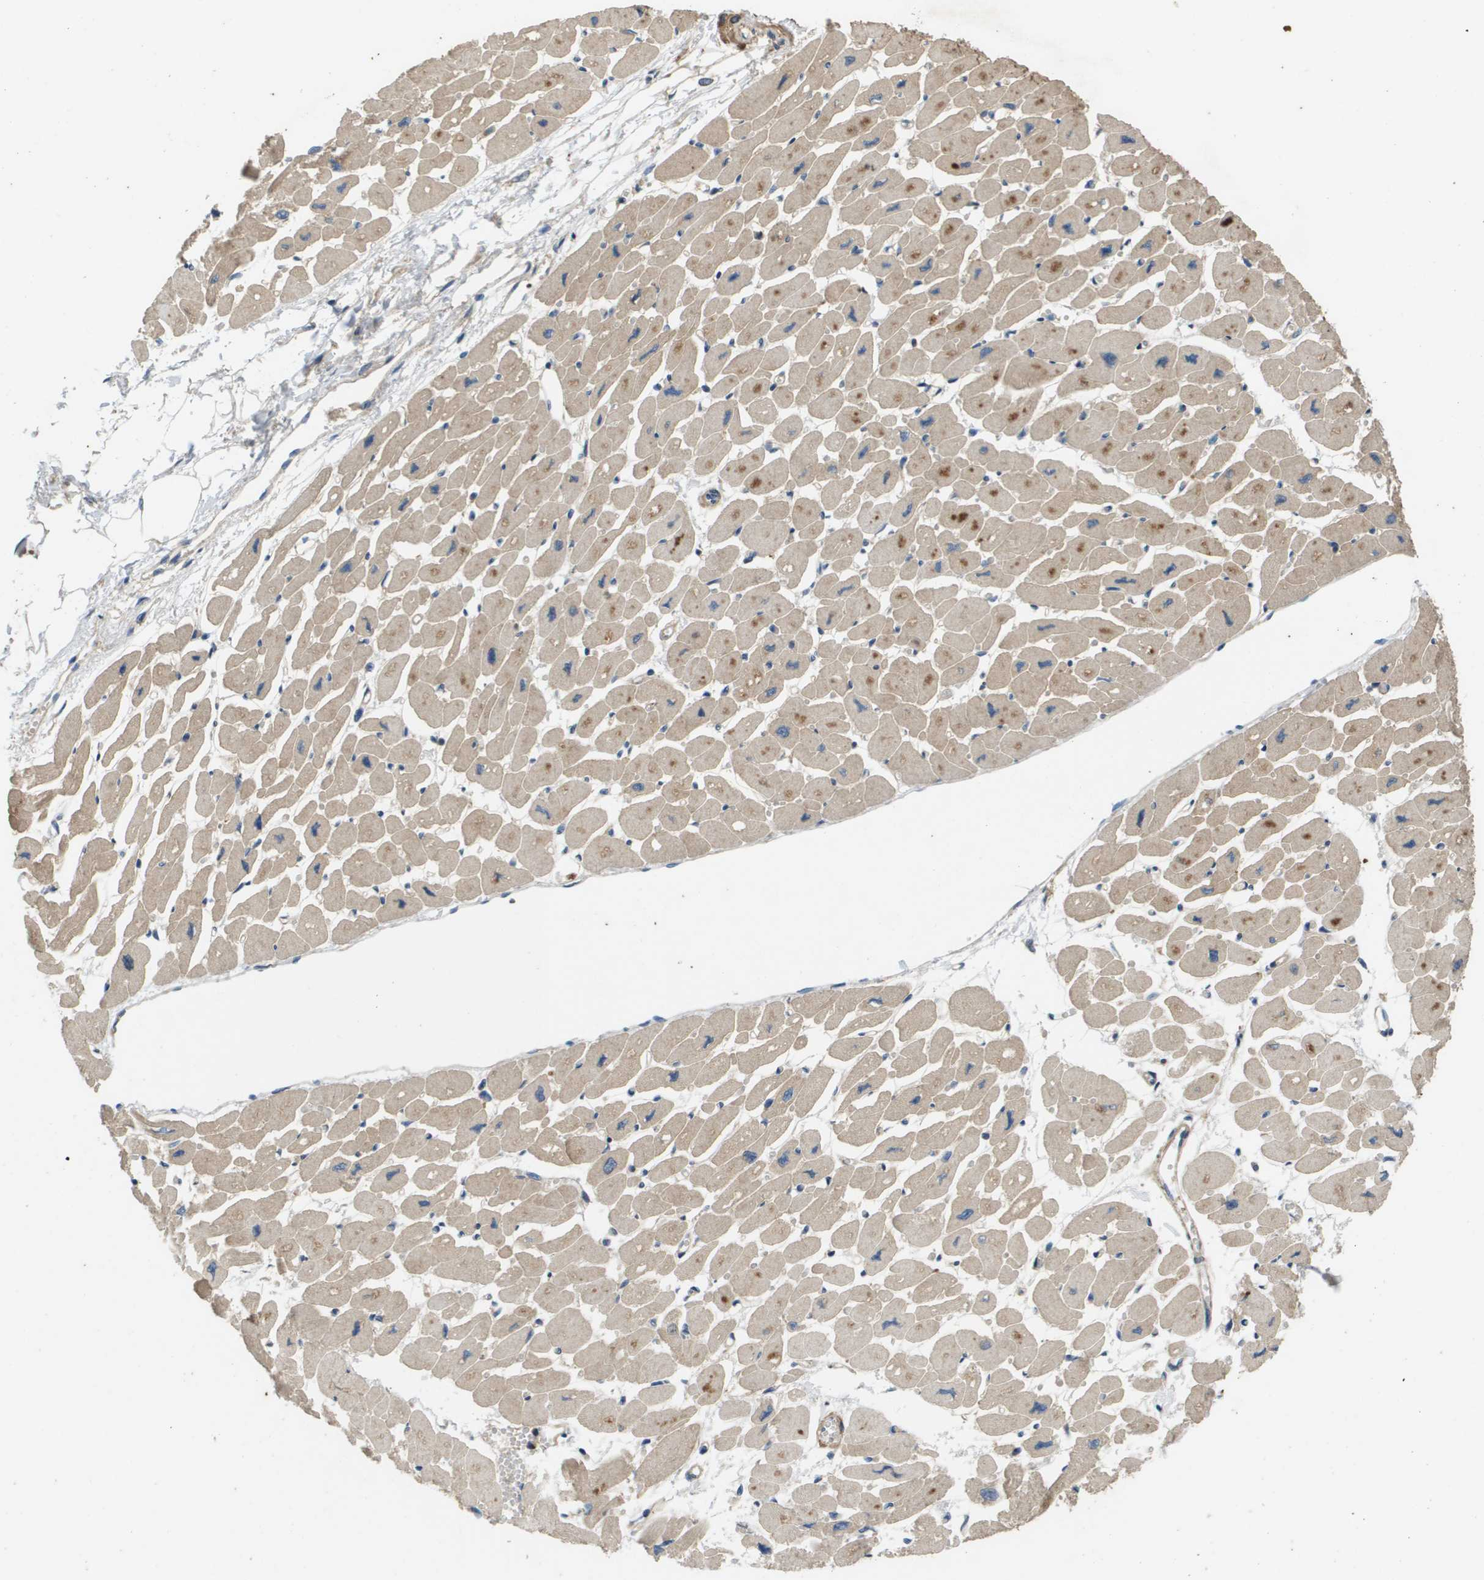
{"staining": {"intensity": "moderate", "quantity": "25%-75%", "location": "cytoplasmic/membranous"}, "tissue": "heart muscle", "cell_type": "Cardiomyocytes", "image_type": "normal", "snomed": [{"axis": "morphology", "description": "Normal tissue, NOS"}, {"axis": "topography", "description": "Heart"}], "caption": "The histopathology image demonstrates immunohistochemical staining of benign heart muscle. There is moderate cytoplasmic/membranous staining is appreciated in about 25%-75% of cardiomyocytes. (DAB (3,3'-diaminobenzidine) IHC with brightfield microscopy, high magnification).", "gene": "KRT23", "patient": {"sex": "female", "age": 54}}